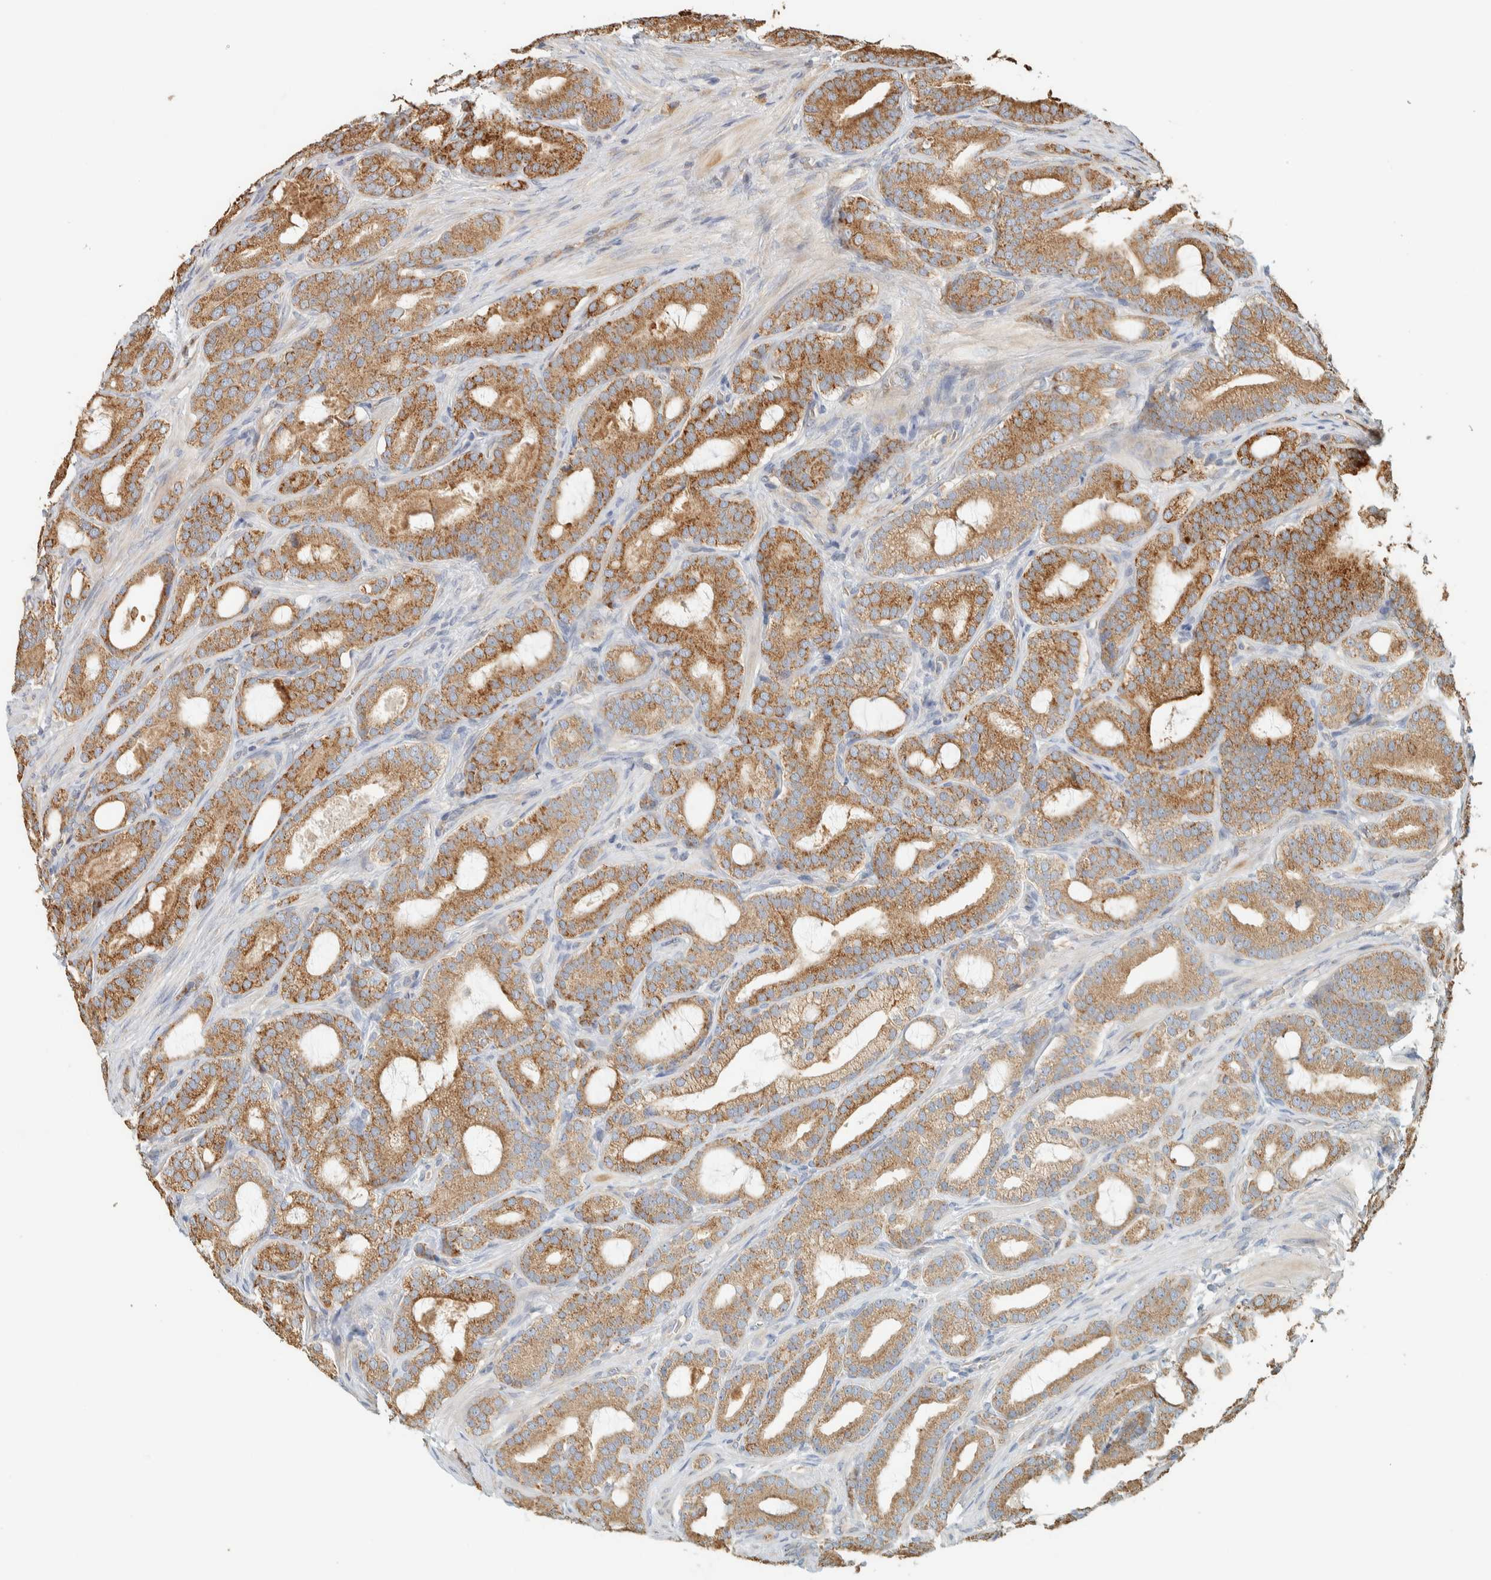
{"staining": {"intensity": "moderate", "quantity": ">75%", "location": "cytoplasmic/membranous"}, "tissue": "prostate cancer", "cell_type": "Tumor cells", "image_type": "cancer", "snomed": [{"axis": "morphology", "description": "Adenocarcinoma, High grade"}, {"axis": "topography", "description": "Prostate"}], "caption": "Human prostate high-grade adenocarcinoma stained with a protein marker displays moderate staining in tumor cells.", "gene": "RAB11FIP1", "patient": {"sex": "male", "age": 60}}